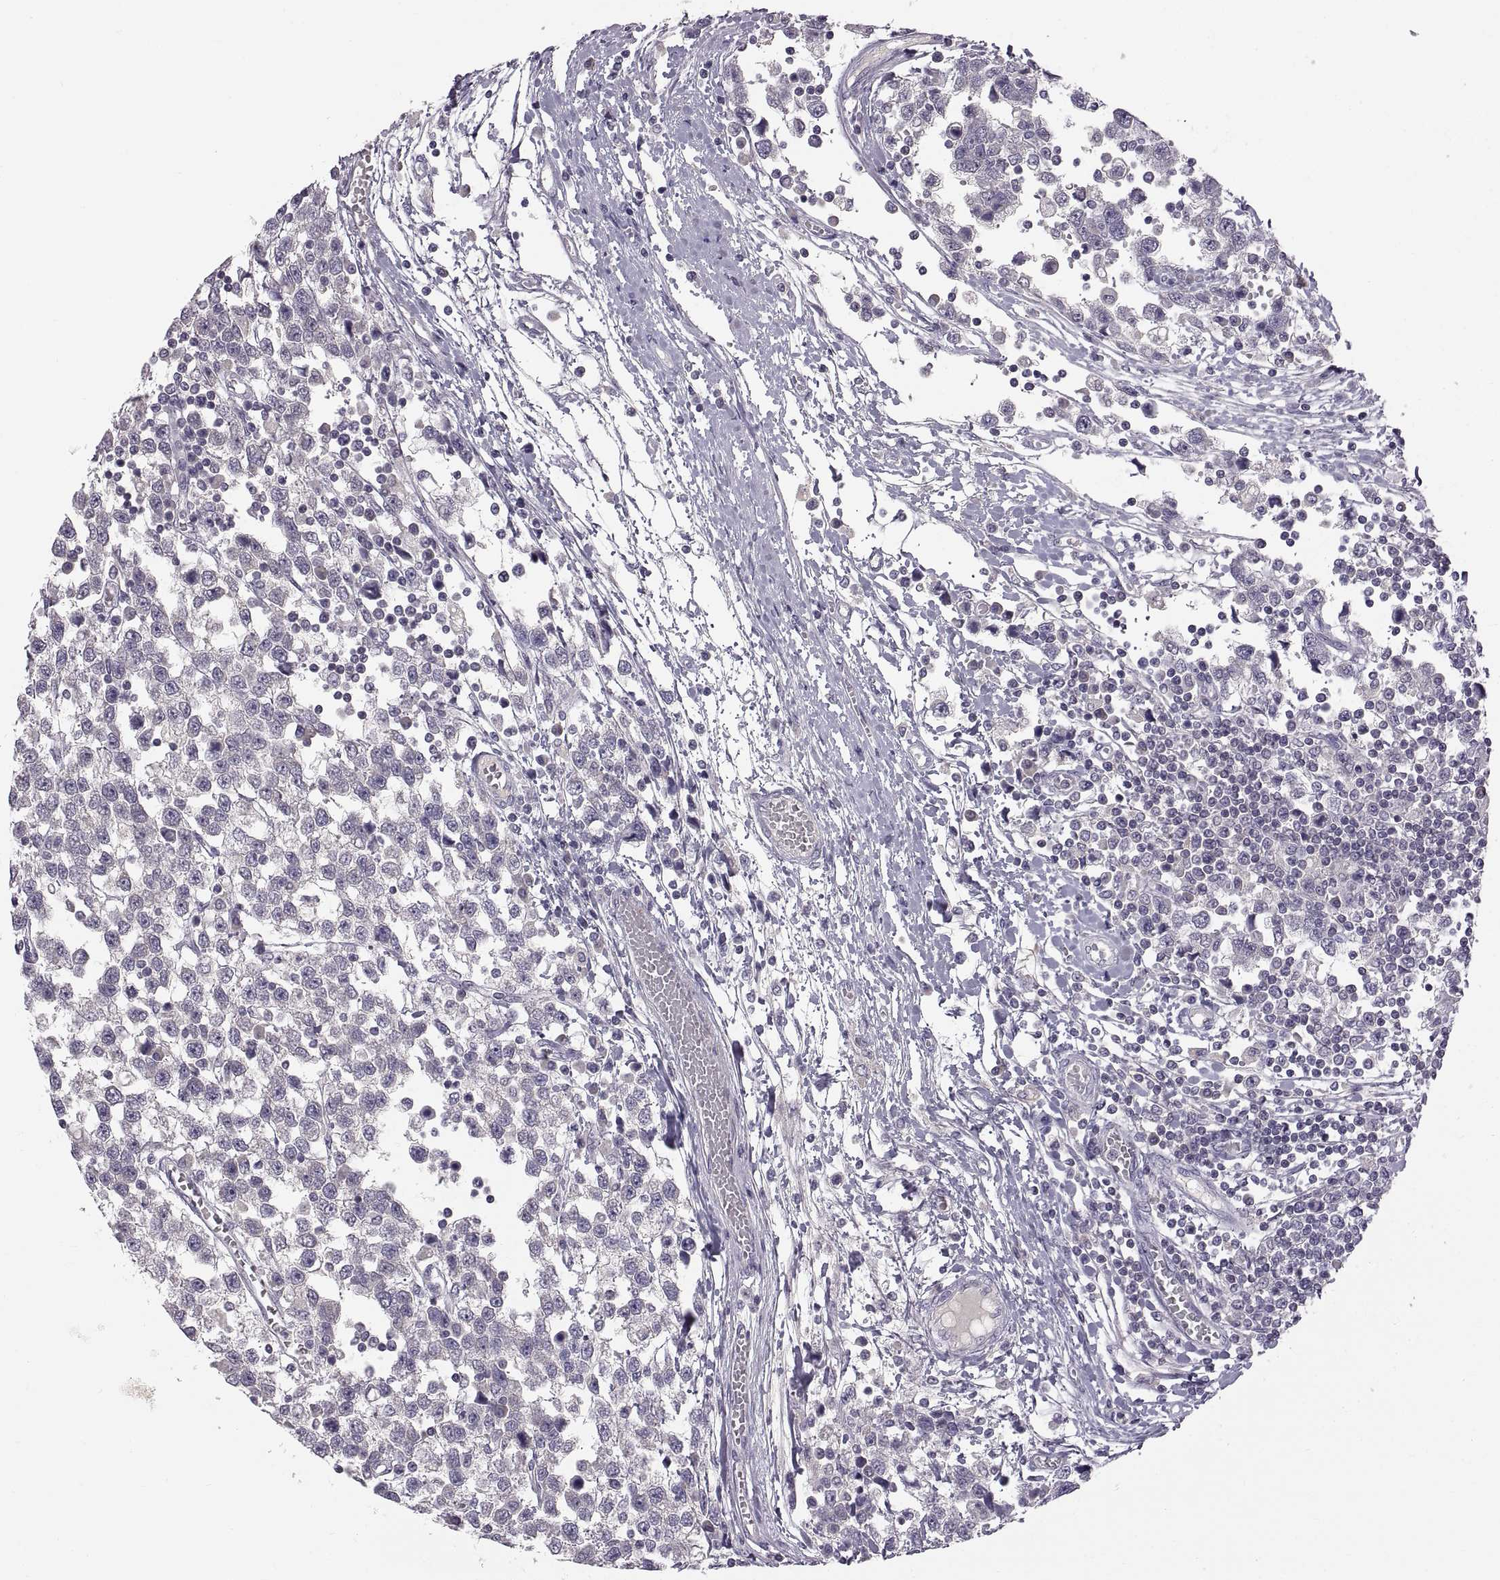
{"staining": {"intensity": "negative", "quantity": "none", "location": "none"}, "tissue": "testis cancer", "cell_type": "Tumor cells", "image_type": "cancer", "snomed": [{"axis": "morphology", "description": "Seminoma, NOS"}, {"axis": "topography", "description": "Testis"}], "caption": "Testis cancer was stained to show a protein in brown. There is no significant staining in tumor cells. (IHC, brightfield microscopy, high magnification).", "gene": "WFDC8", "patient": {"sex": "male", "age": 34}}